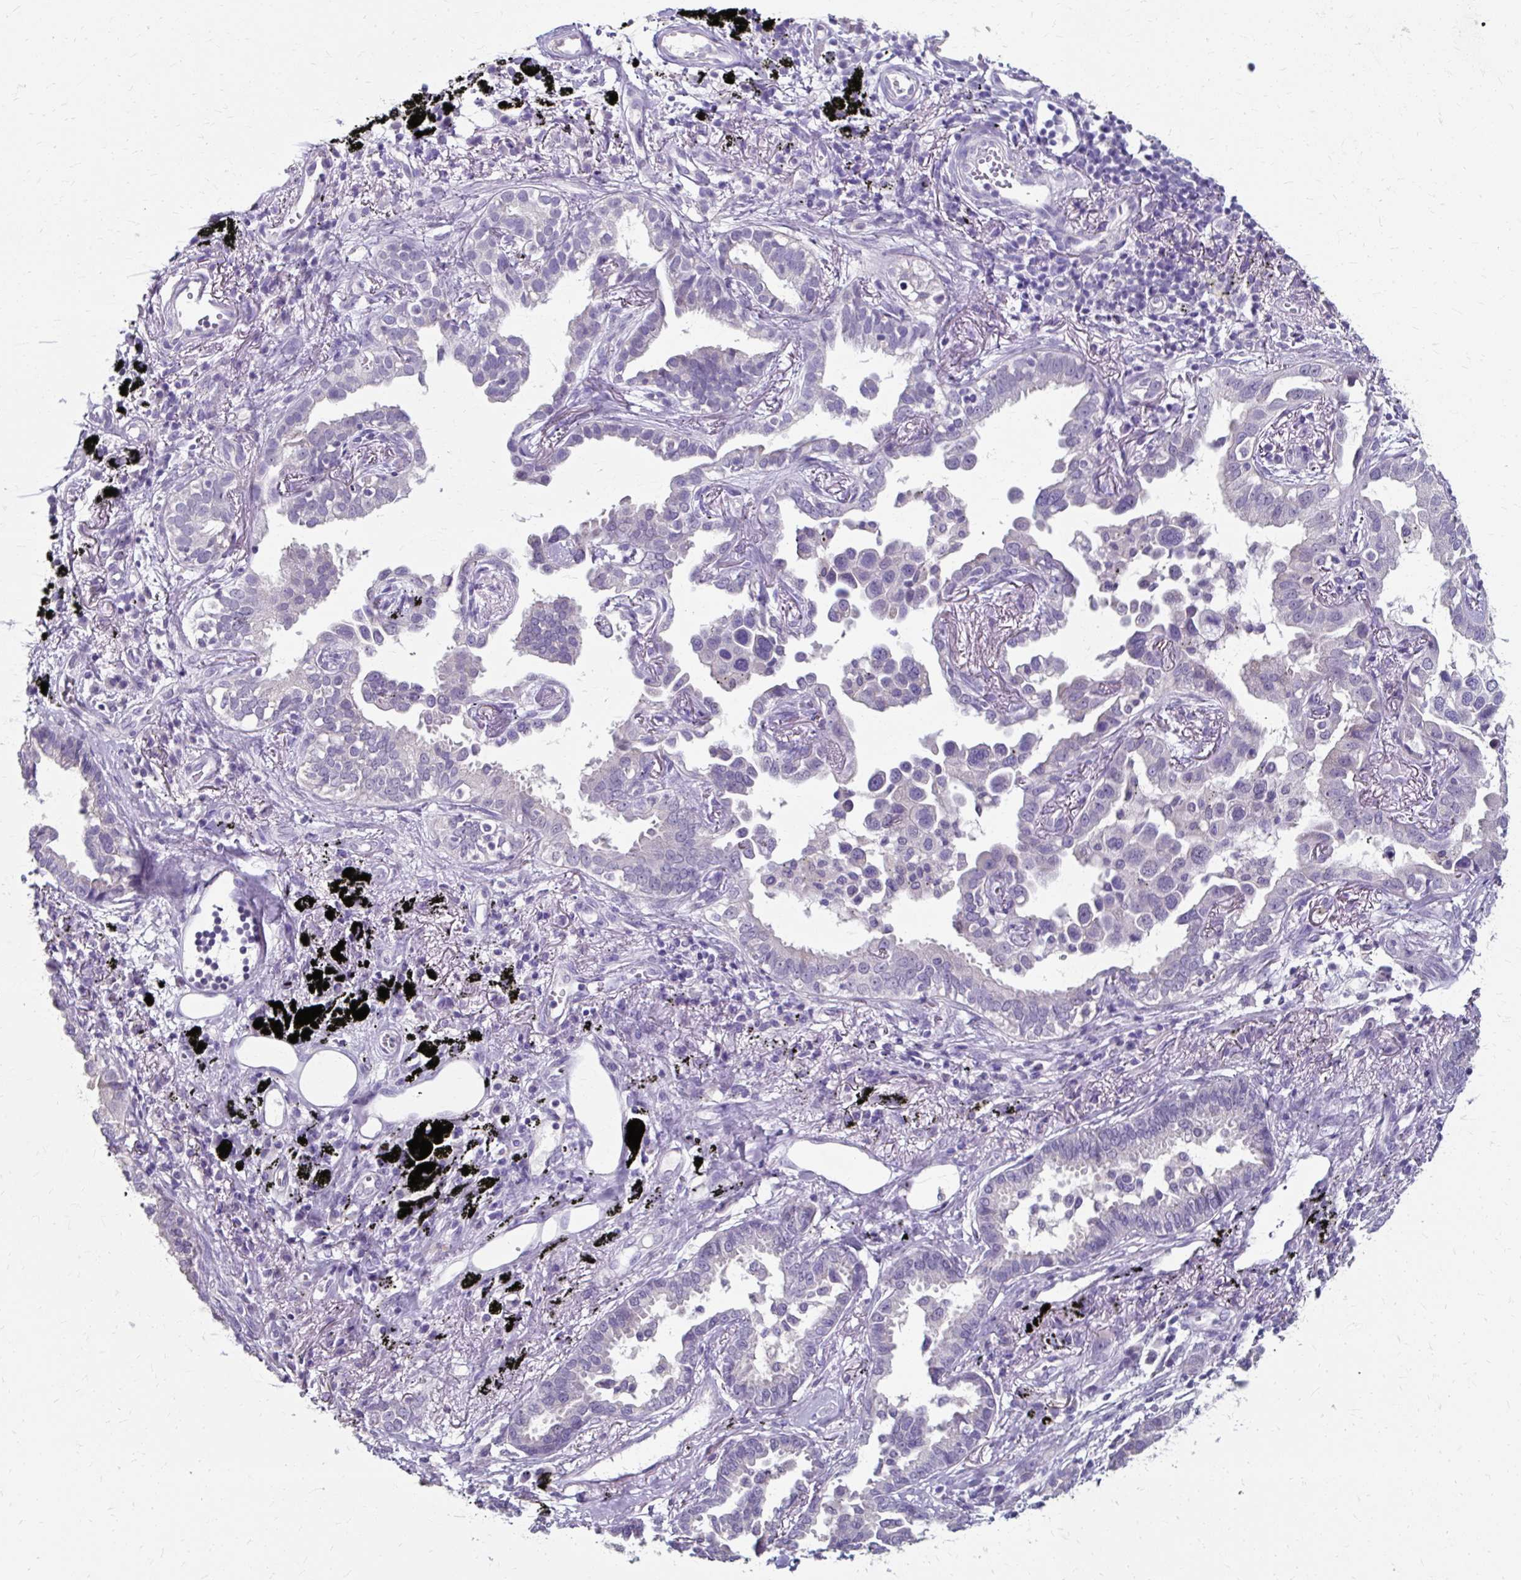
{"staining": {"intensity": "negative", "quantity": "none", "location": "none"}, "tissue": "lung cancer", "cell_type": "Tumor cells", "image_type": "cancer", "snomed": [{"axis": "morphology", "description": "Adenocarcinoma, NOS"}, {"axis": "topography", "description": "Lung"}], "caption": "Tumor cells are negative for protein expression in human lung adenocarcinoma. (DAB IHC, high magnification).", "gene": "KLHL24", "patient": {"sex": "male", "age": 67}}